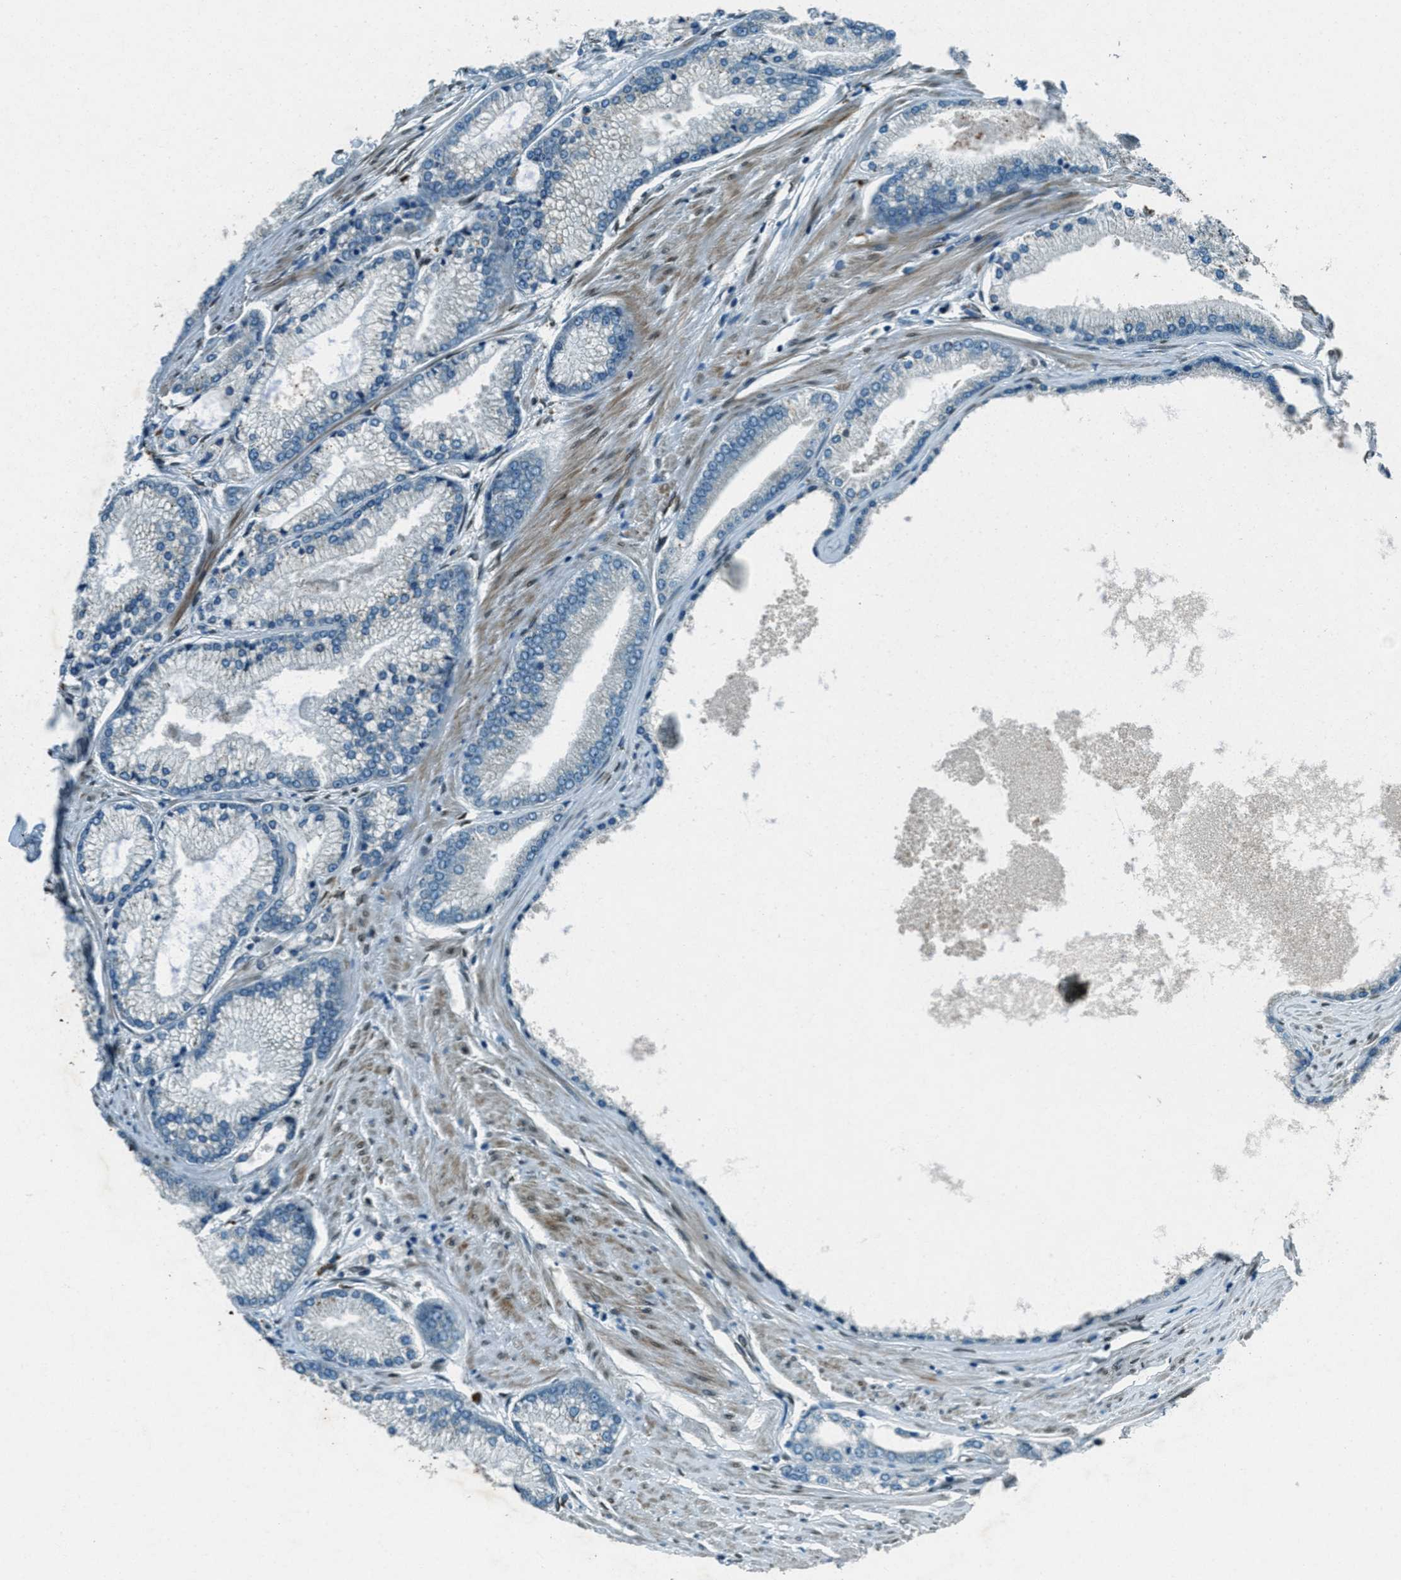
{"staining": {"intensity": "negative", "quantity": "none", "location": "none"}, "tissue": "prostate cancer", "cell_type": "Tumor cells", "image_type": "cancer", "snomed": [{"axis": "morphology", "description": "Adenocarcinoma, High grade"}, {"axis": "topography", "description": "Prostate"}], "caption": "Tumor cells show no significant protein expression in prostate adenocarcinoma (high-grade).", "gene": "LEMD2", "patient": {"sex": "male", "age": 61}}